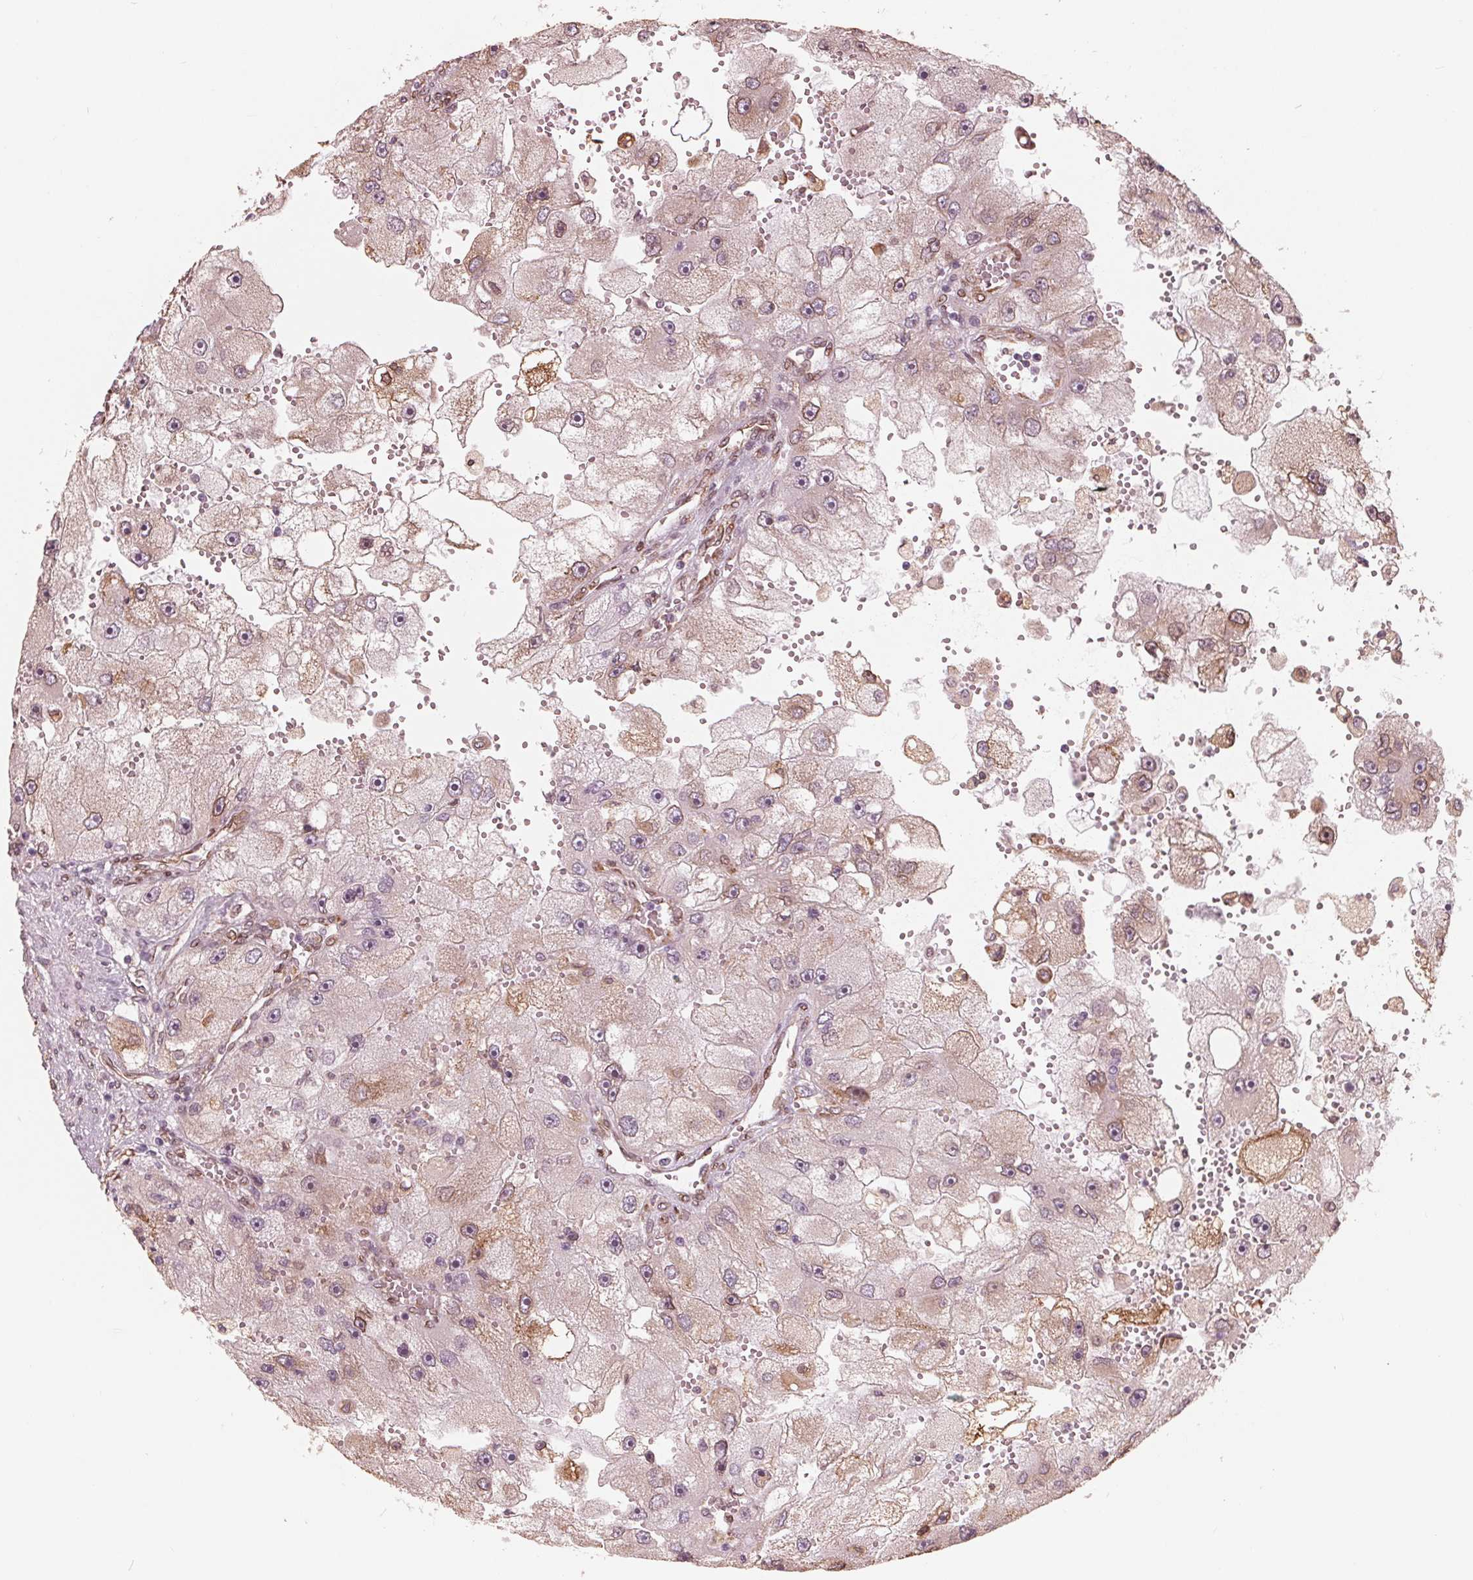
{"staining": {"intensity": "moderate", "quantity": ">75%", "location": "cytoplasmic/membranous"}, "tissue": "renal cancer", "cell_type": "Tumor cells", "image_type": "cancer", "snomed": [{"axis": "morphology", "description": "Adenocarcinoma, NOS"}, {"axis": "topography", "description": "Kidney"}], "caption": "Immunohistochemical staining of human renal cancer (adenocarcinoma) demonstrates moderate cytoplasmic/membranous protein positivity in approximately >75% of tumor cells. (brown staining indicates protein expression, while blue staining denotes nuclei).", "gene": "IKBIP", "patient": {"sex": "male", "age": 63}}